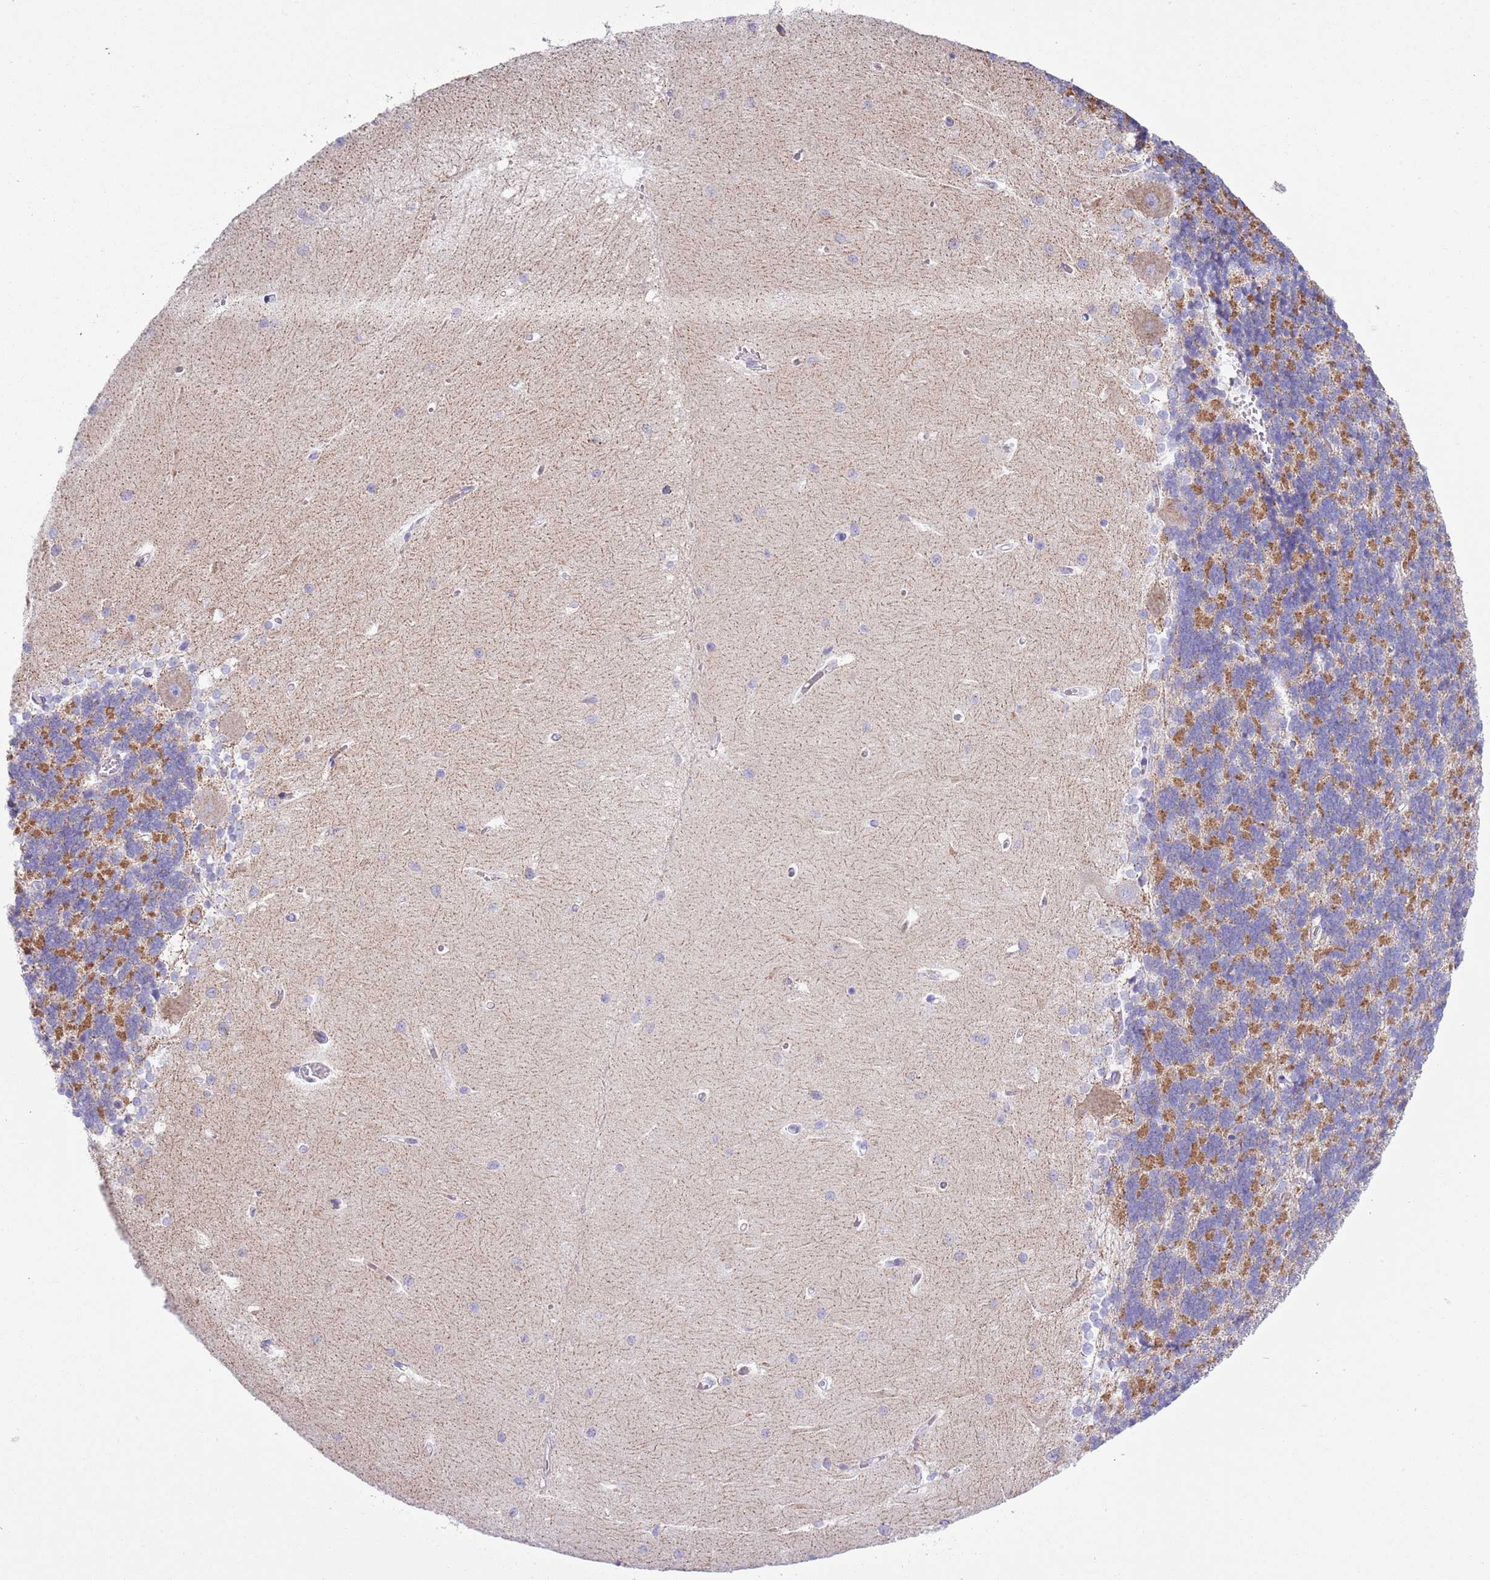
{"staining": {"intensity": "moderate", "quantity": "<25%", "location": "cytoplasmic/membranous"}, "tissue": "cerebellum", "cell_type": "Cells in granular layer", "image_type": "normal", "snomed": [{"axis": "morphology", "description": "Normal tissue, NOS"}, {"axis": "topography", "description": "Cerebellum"}], "caption": "DAB immunohistochemical staining of unremarkable human cerebellum exhibits moderate cytoplasmic/membranous protein expression in approximately <25% of cells in granular layer.", "gene": "MOCOS", "patient": {"sex": "male", "age": 37}}